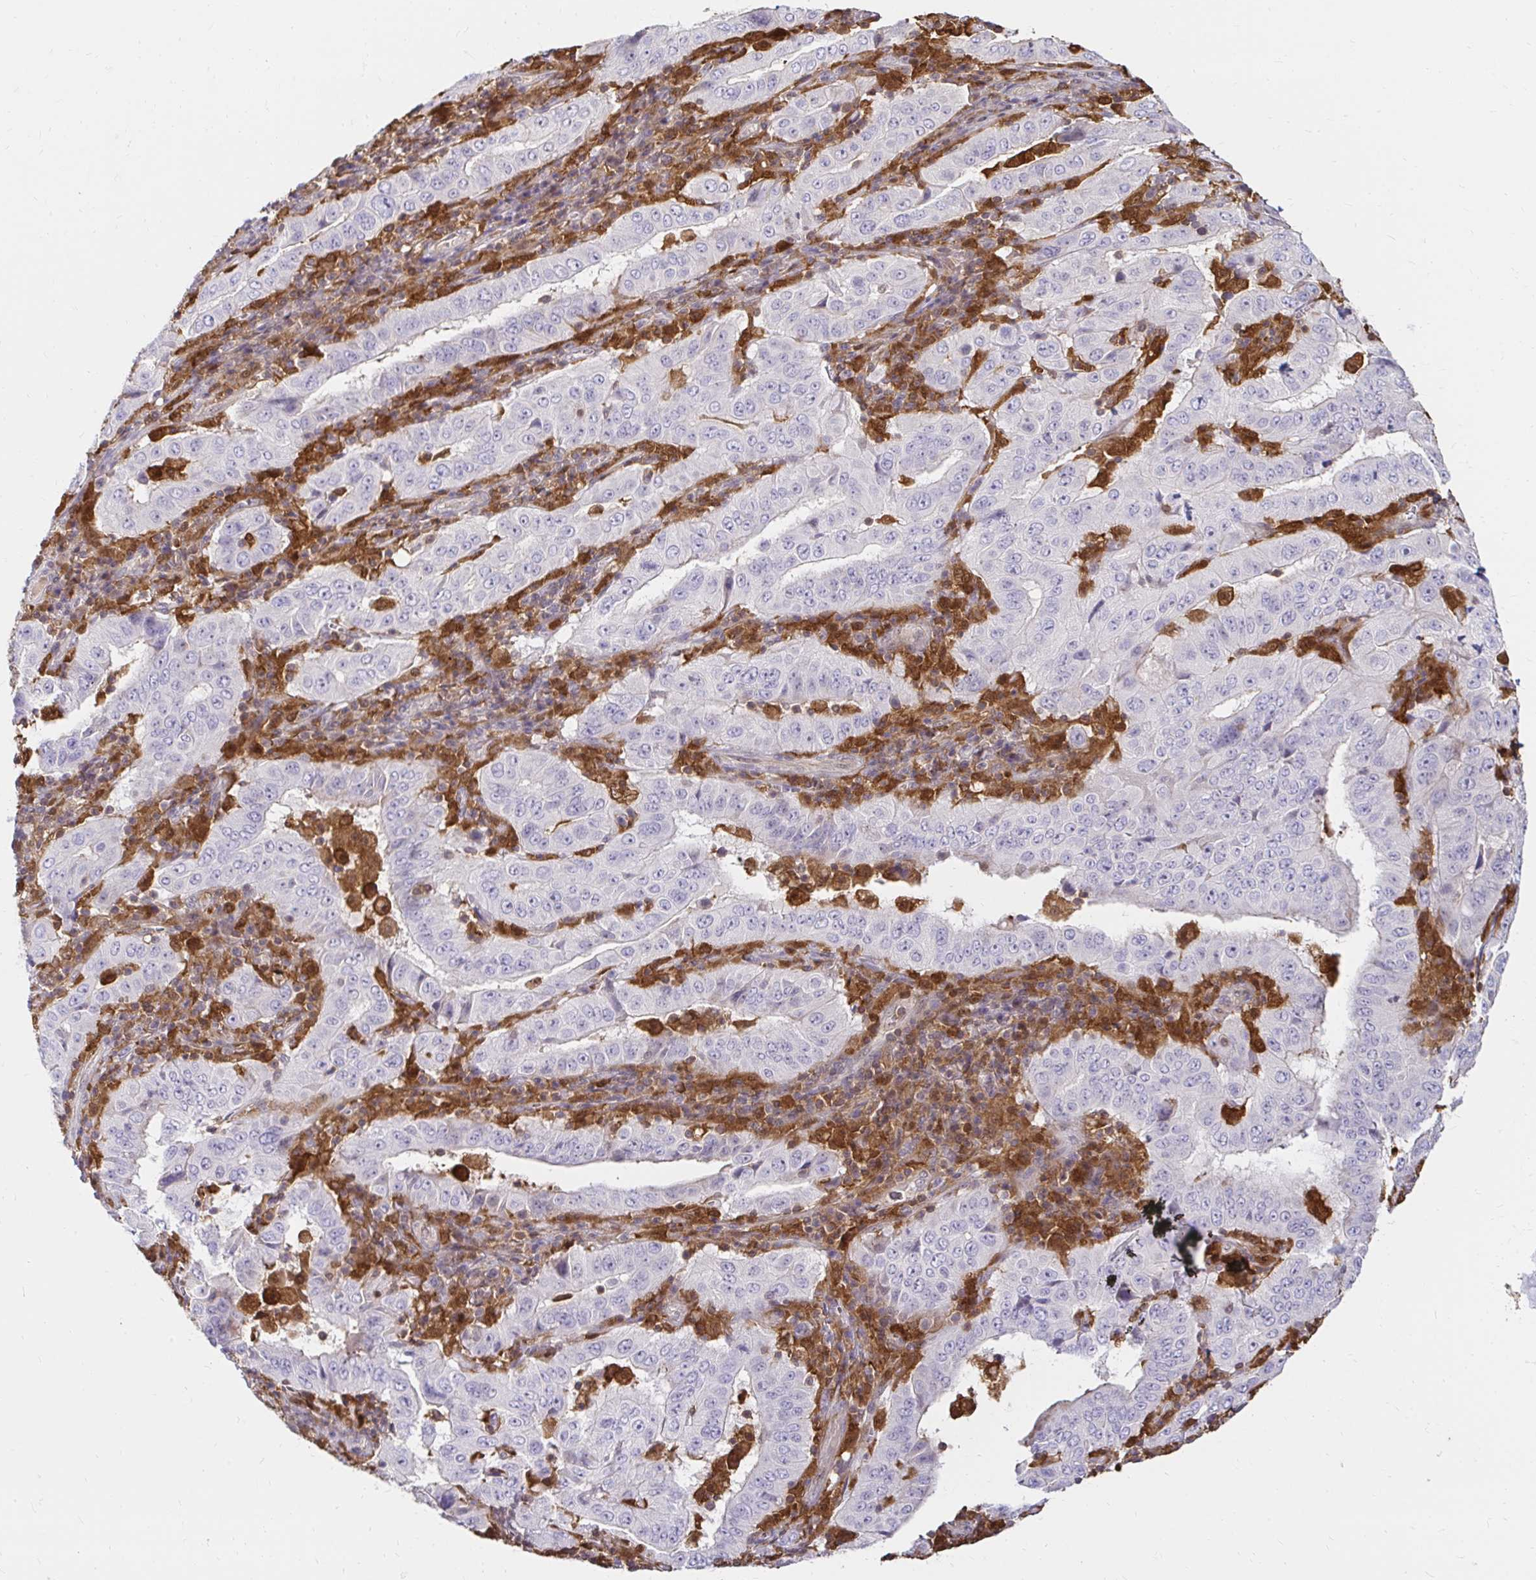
{"staining": {"intensity": "negative", "quantity": "none", "location": "none"}, "tissue": "pancreatic cancer", "cell_type": "Tumor cells", "image_type": "cancer", "snomed": [{"axis": "morphology", "description": "Adenocarcinoma, NOS"}, {"axis": "topography", "description": "Pancreas"}], "caption": "Tumor cells are negative for brown protein staining in pancreatic cancer (adenocarcinoma).", "gene": "PYCARD", "patient": {"sex": "male", "age": 63}}